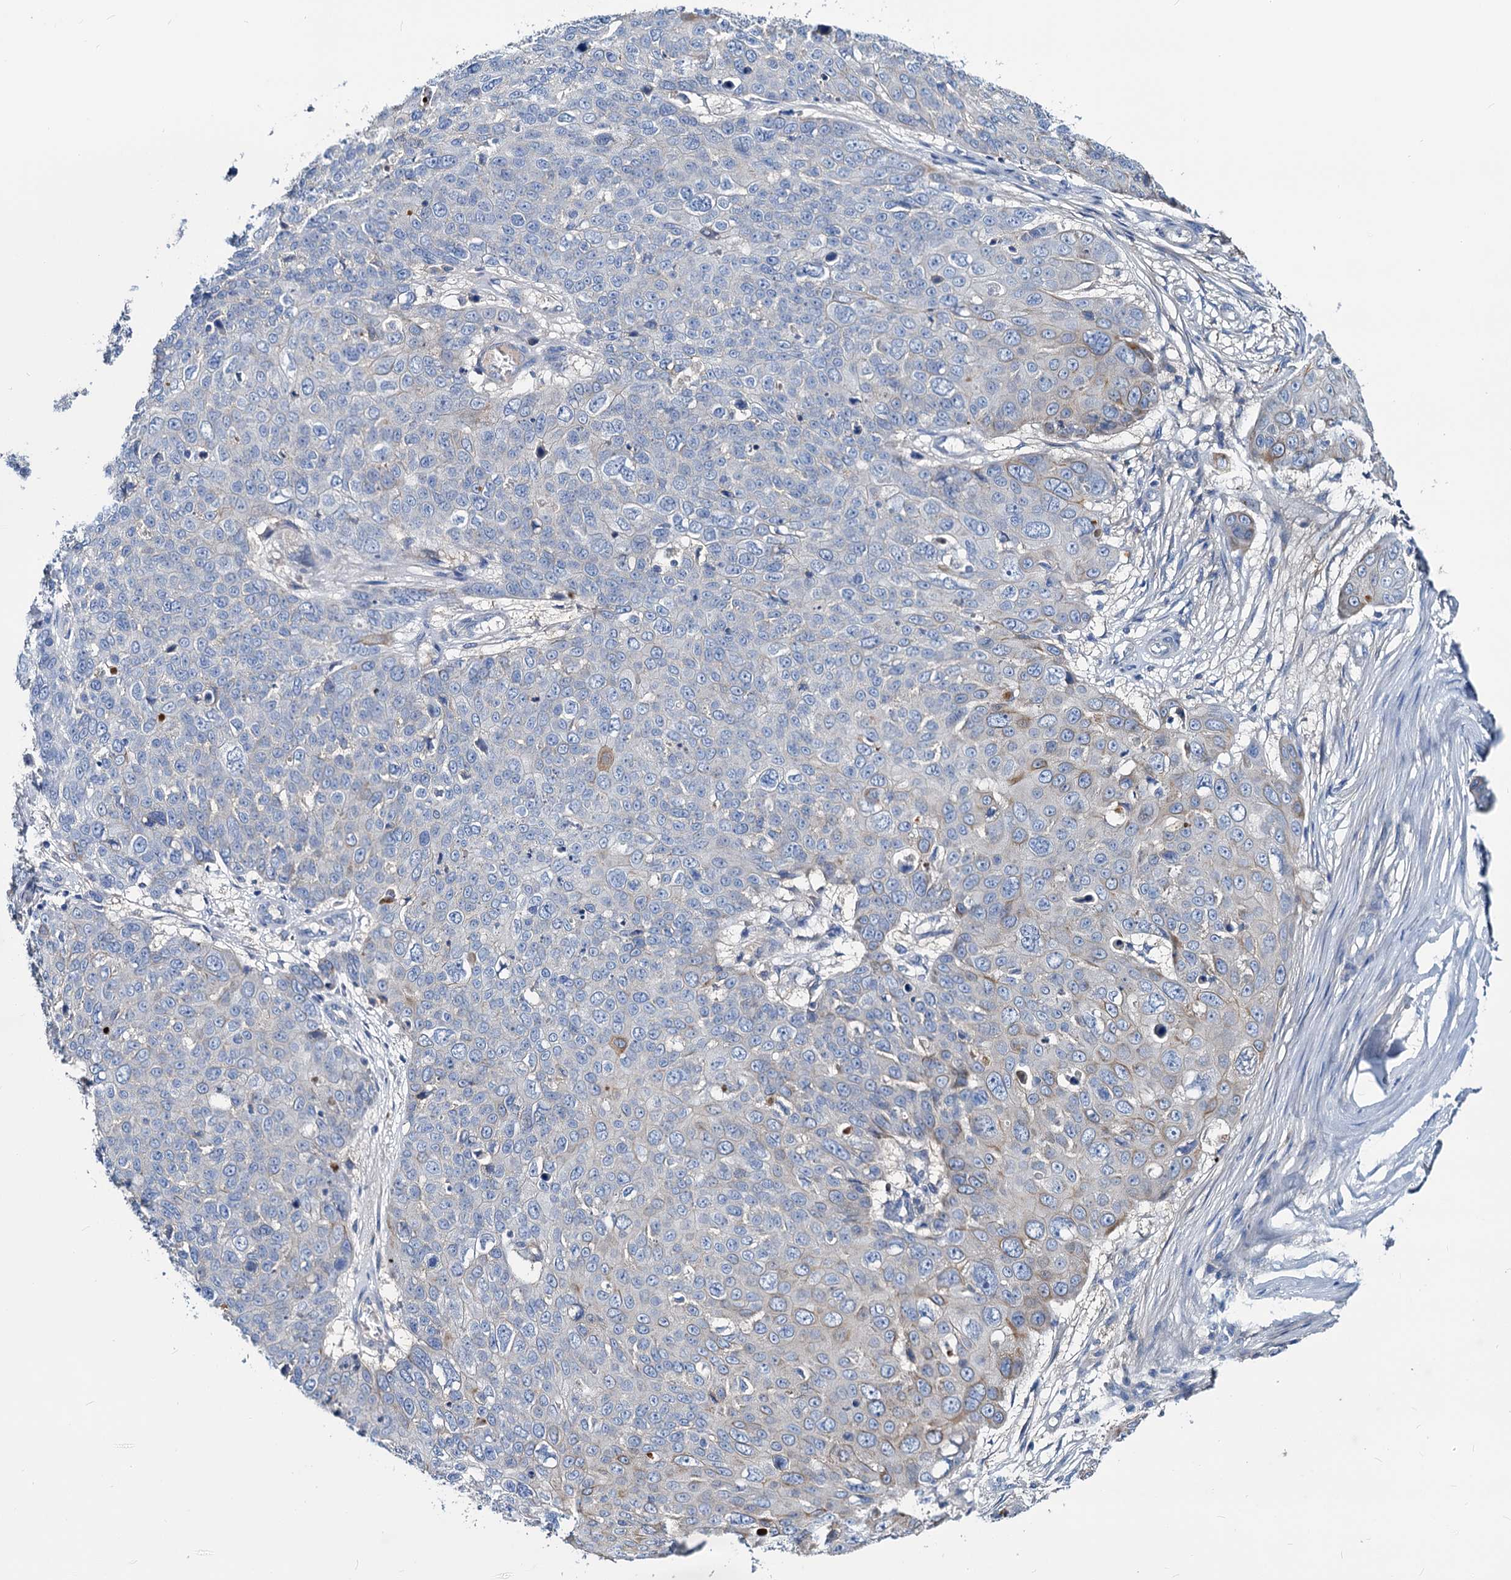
{"staining": {"intensity": "weak", "quantity": "<25%", "location": "cytoplasmic/membranous"}, "tissue": "skin cancer", "cell_type": "Tumor cells", "image_type": "cancer", "snomed": [{"axis": "morphology", "description": "Squamous cell carcinoma, NOS"}, {"axis": "topography", "description": "Skin"}], "caption": "Immunohistochemistry micrograph of skin squamous cell carcinoma stained for a protein (brown), which demonstrates no staining in tumor cells. The staining was performed using DAB to visualize the protein expression in brown, while the nuclei were stained in blue with hematoxylin (Magnification: 20x).", "gene": "DYDC2", "patient": {"sex": "male", "age": 71}}